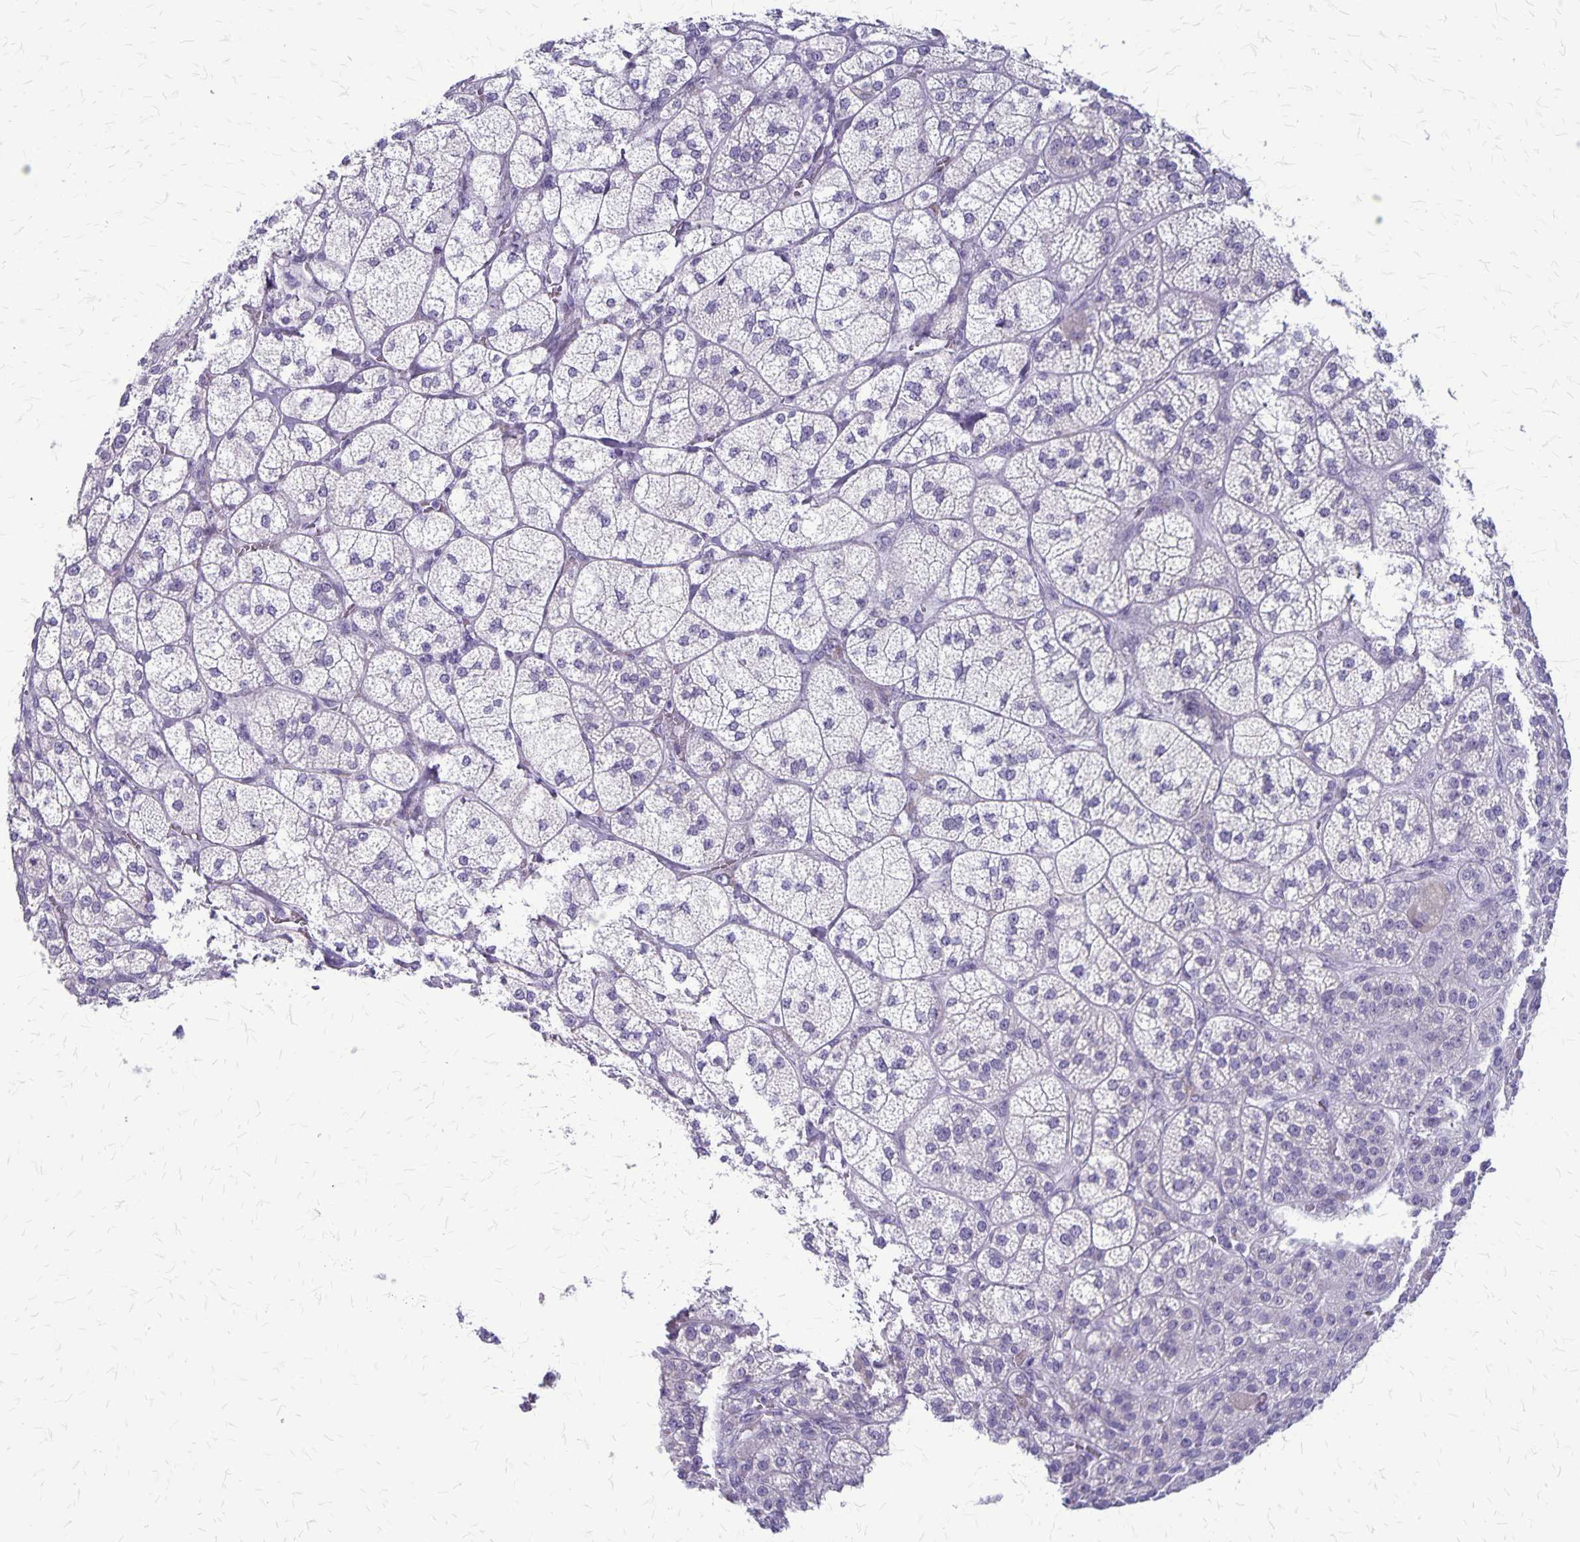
{"staining": {"intensity": "weak", "quantity": "<25%", "location": "cytoplasmic/membranous"}, "tissue": "adrenal gland", "cell_type": "Glandular cells", "image_type": "normal", "snomed": [{"axis": "morphology", "description": "Normal tissue, NOS"}, {"axis": "topography", "description": "Adrenal gland"}], "caption": "A high-resolution micrograph shows immunohistochemistry (IHC) staining of unremarkable adrenal gland, which displays no significant staining in glandular cells.", "gene": "PLXNB3", "patient": {"sex": "female", "age": 60}}